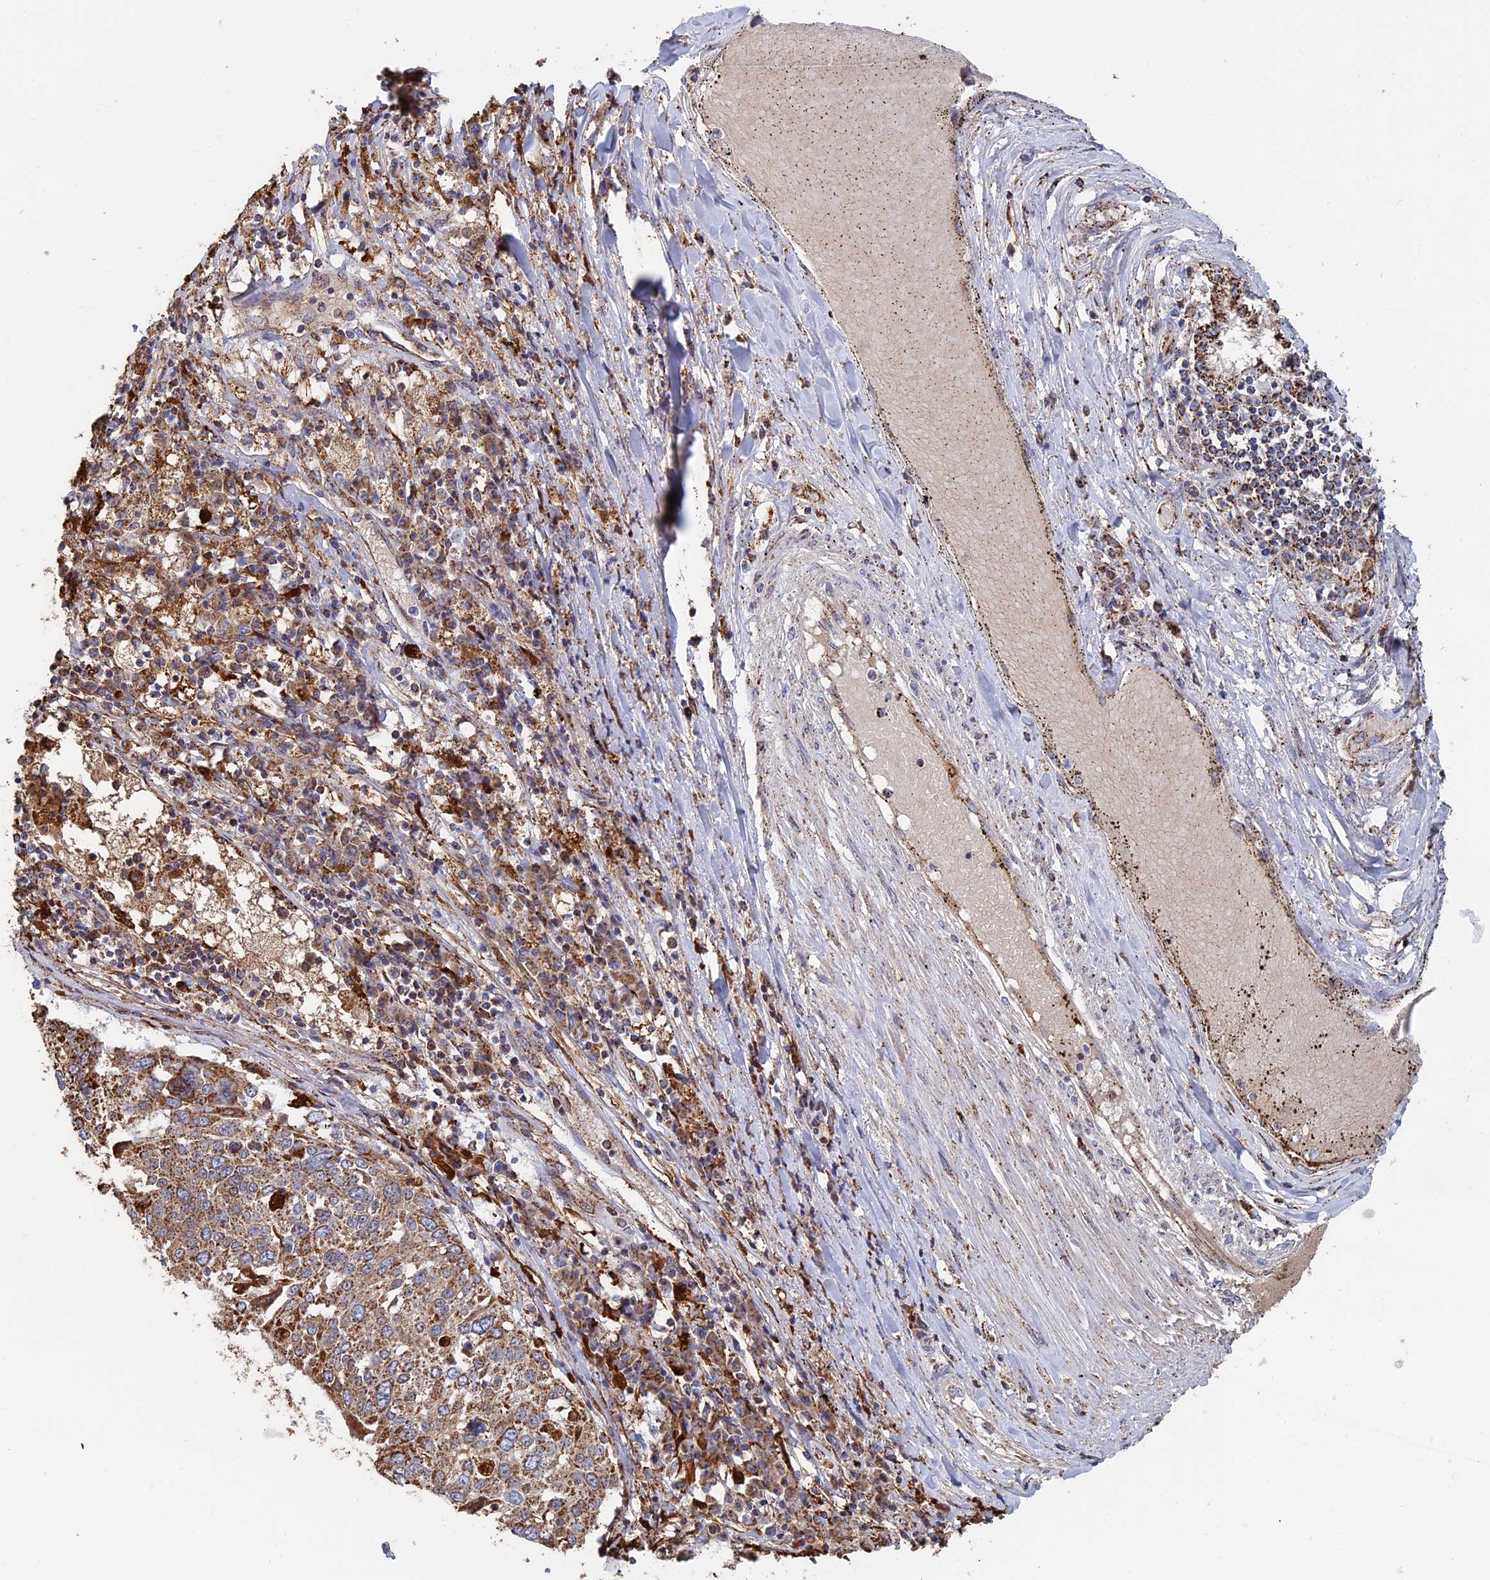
{"staining": {"intensity": "moderate", "quantity": ">75%", "location": "cytoplasmic/membranous"}, "tissue": "lung cancer", "cell_type": "Tumor cells", "image_type": "cancer", "snomed": [{"axis": "morphology", "description": "Squamous cell carcinoma, NOS"}, {"axis": "topography", "description": "Lung"}], "caption": "Moderate cytoplasmic/membranous positivity for a protein is identified in about >75% of tumor cells of lung squamous cell carcinoma using immunohistochemistry (IHC).", "gene": "SEC24D", "patient": {"sex": "male", "age": 65}}